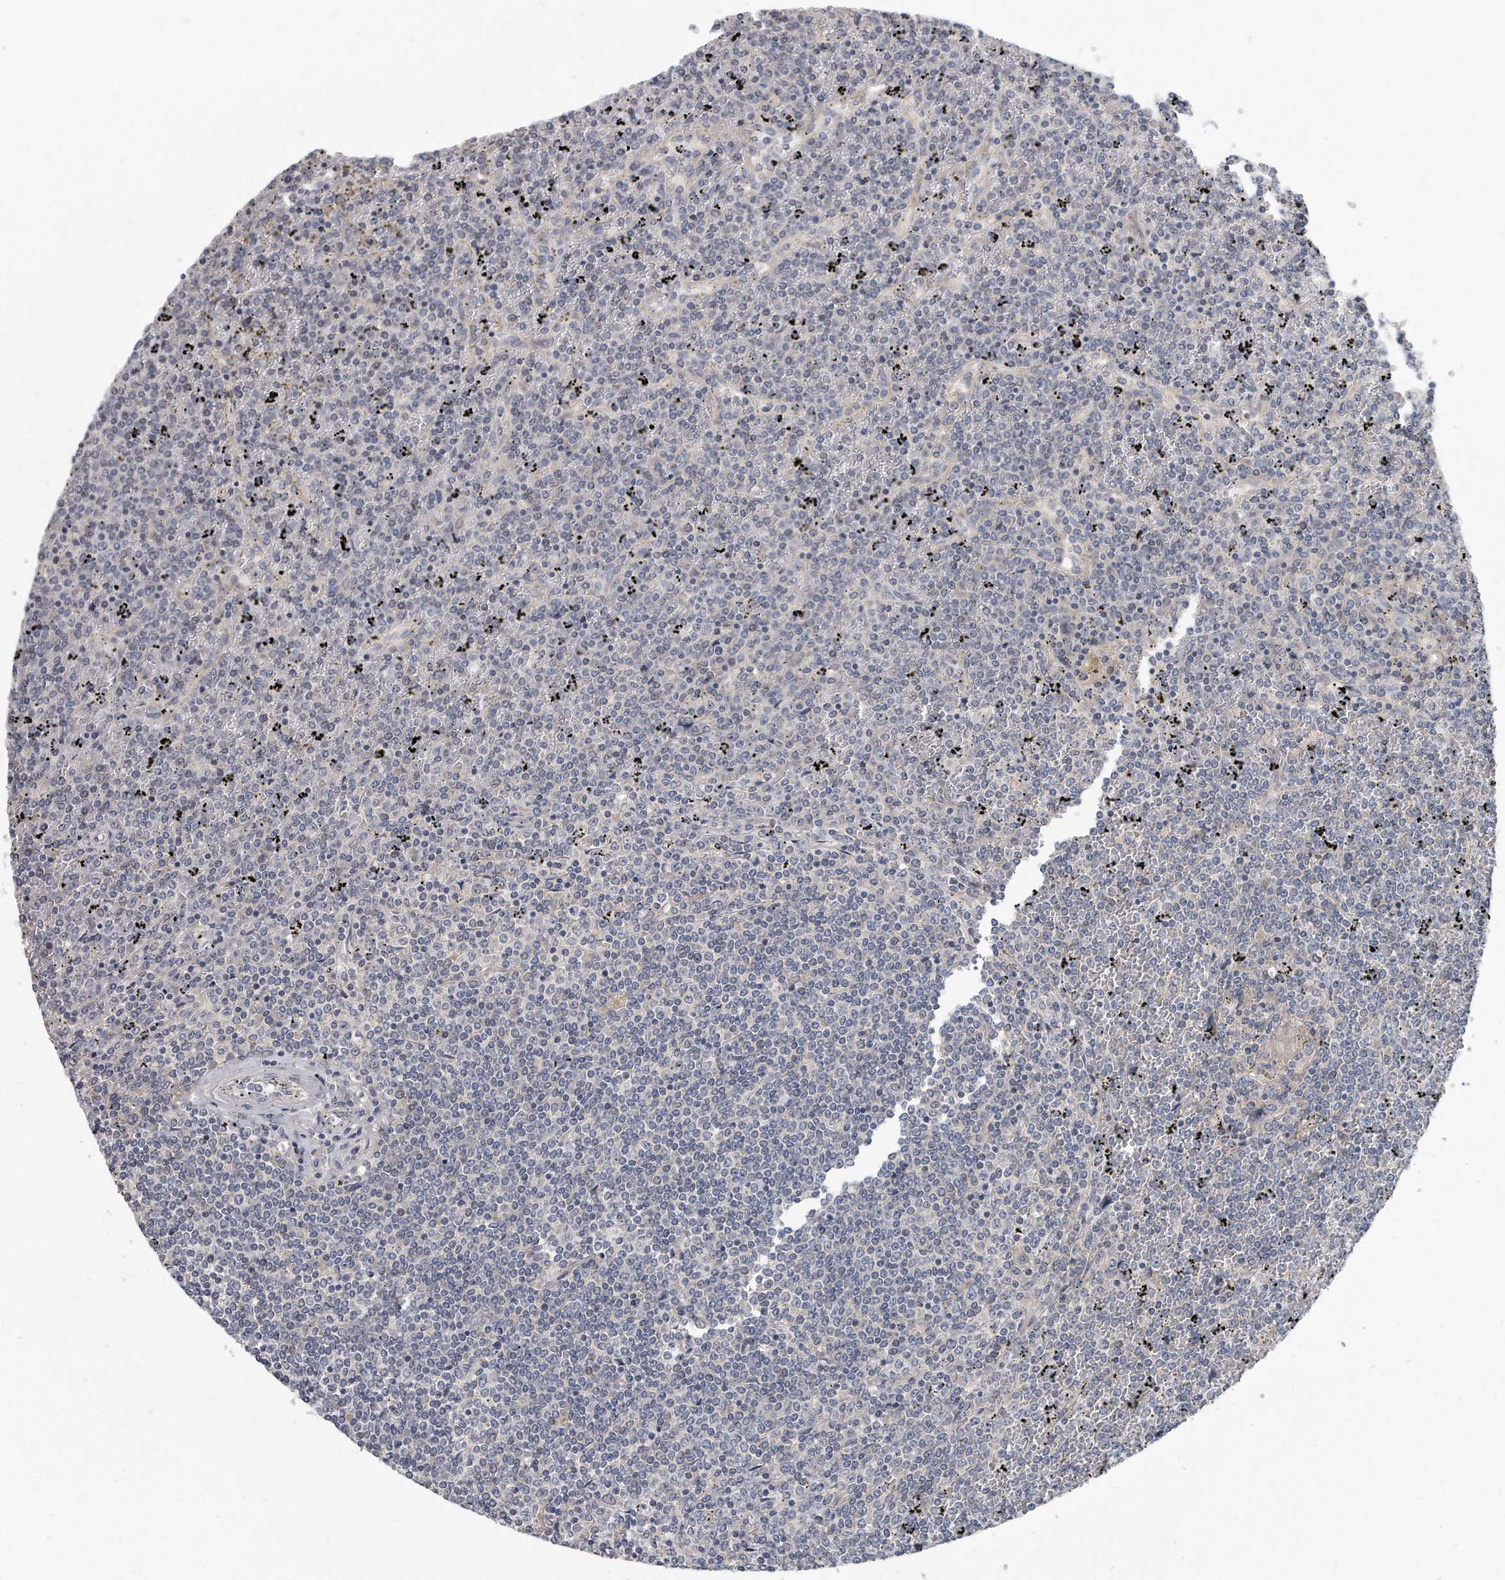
{"staining": {"intensity": "negative", "quantity": "none", "location": "none"}, "tissue": "lymphoma", "cell_type": "Tumor cells", "image_type": "cancer", "snomed": [{"axis": "morphology", "description": "Malignant lymphoma, non-Hodgkin's type, Low grade"}, {"axis": "topography", "description": "Spleen"}], "caption": "Human lymphoma stained for a protein using immunohistochemistry (IHC) exhibits no positivity in tumor cells.", "gene": "PLEKHA6", "patient": {"sex": "female", "age": 19}}